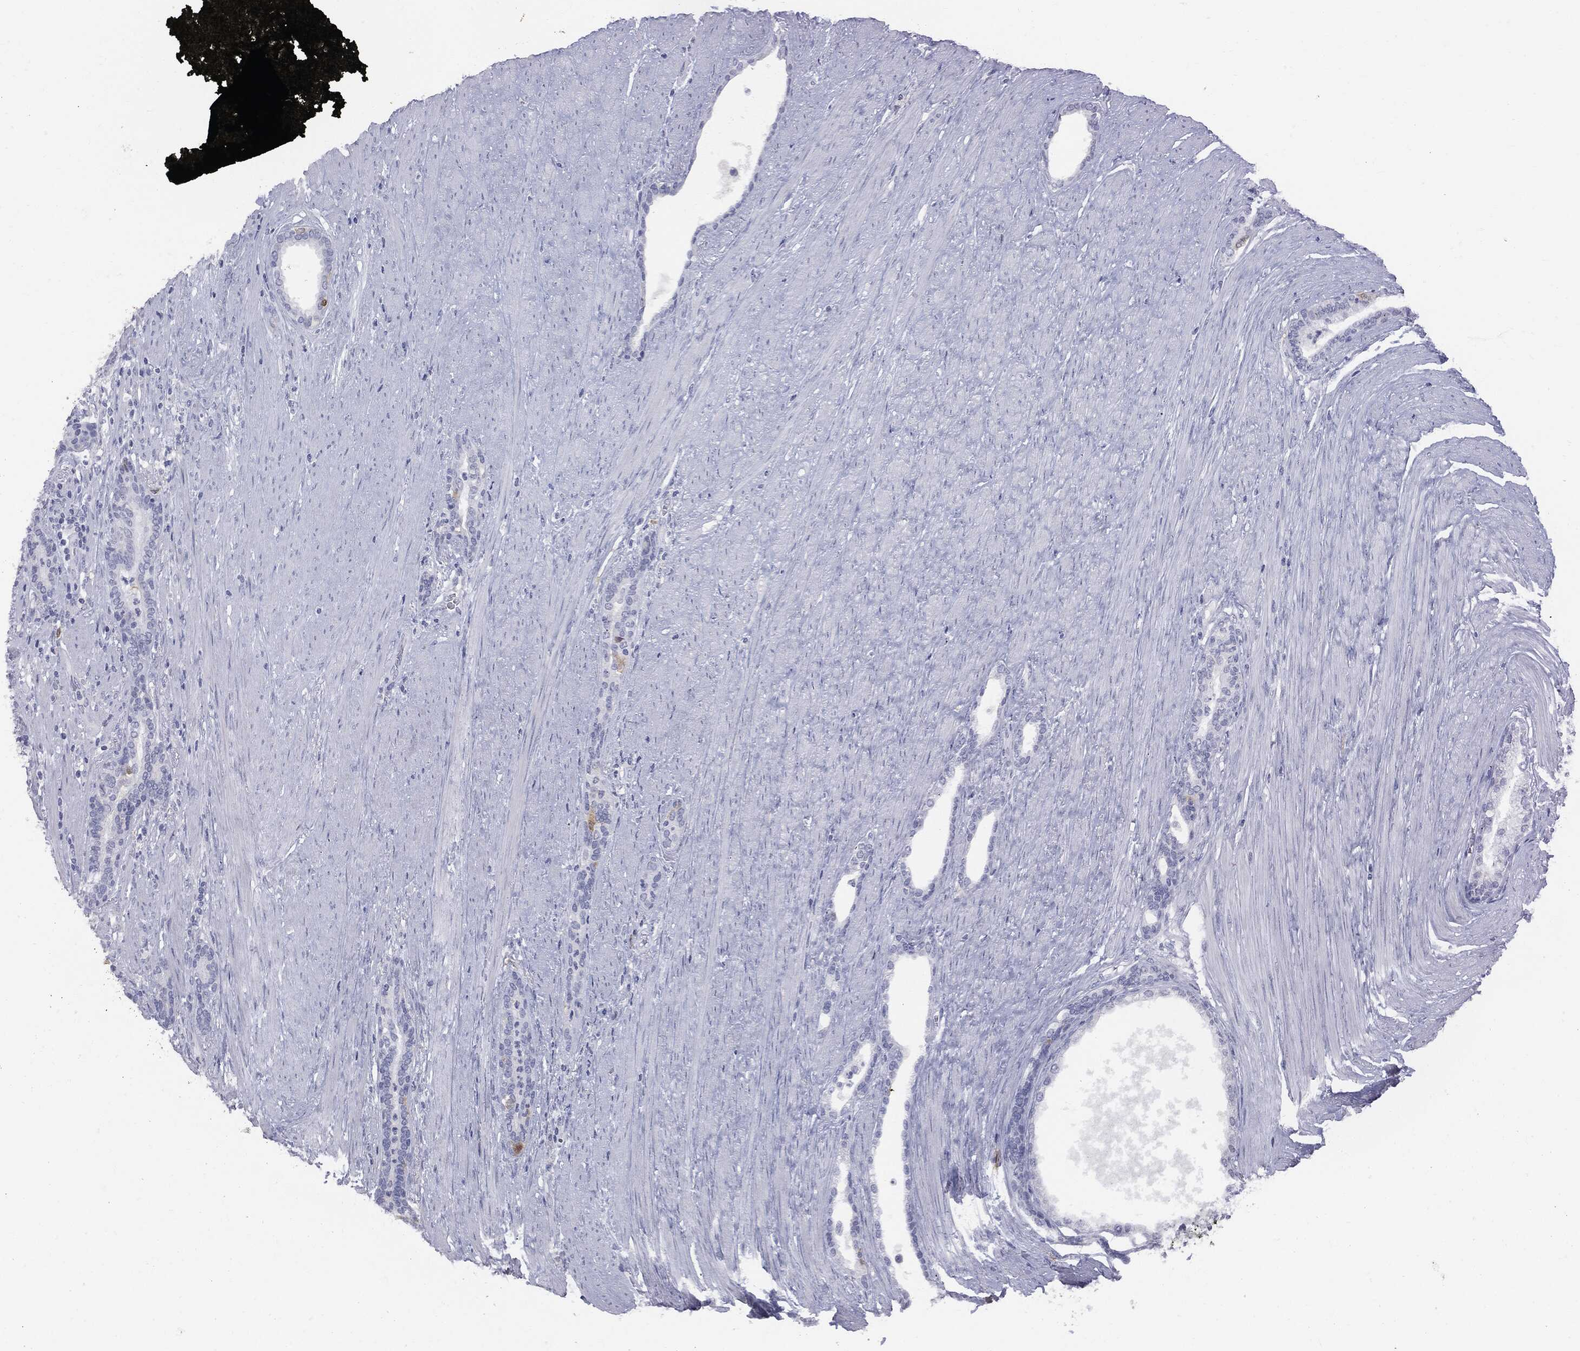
{"staining": {"intensity": "weak", "quantity": "<25%", "location": "cytoplasmic/membranous"}, "tissue": "prostate cancer", "cell_type": "Tumor cells", "image_type": "cancer", "snomed": [{"axis": "morphology", "description": "Adenocarcinoma, Low grade"}, {"axis": "topography", "description": "Prostate"}], "caption": "High power microscopy photomicrograph of an IHC photomicrograph of prostate cancer (low-grade adenocarcinoma), revealing no significant staining in tumor cells.", "gene": "UBE2C", "patient": {"sex": "male", "age": 68}}